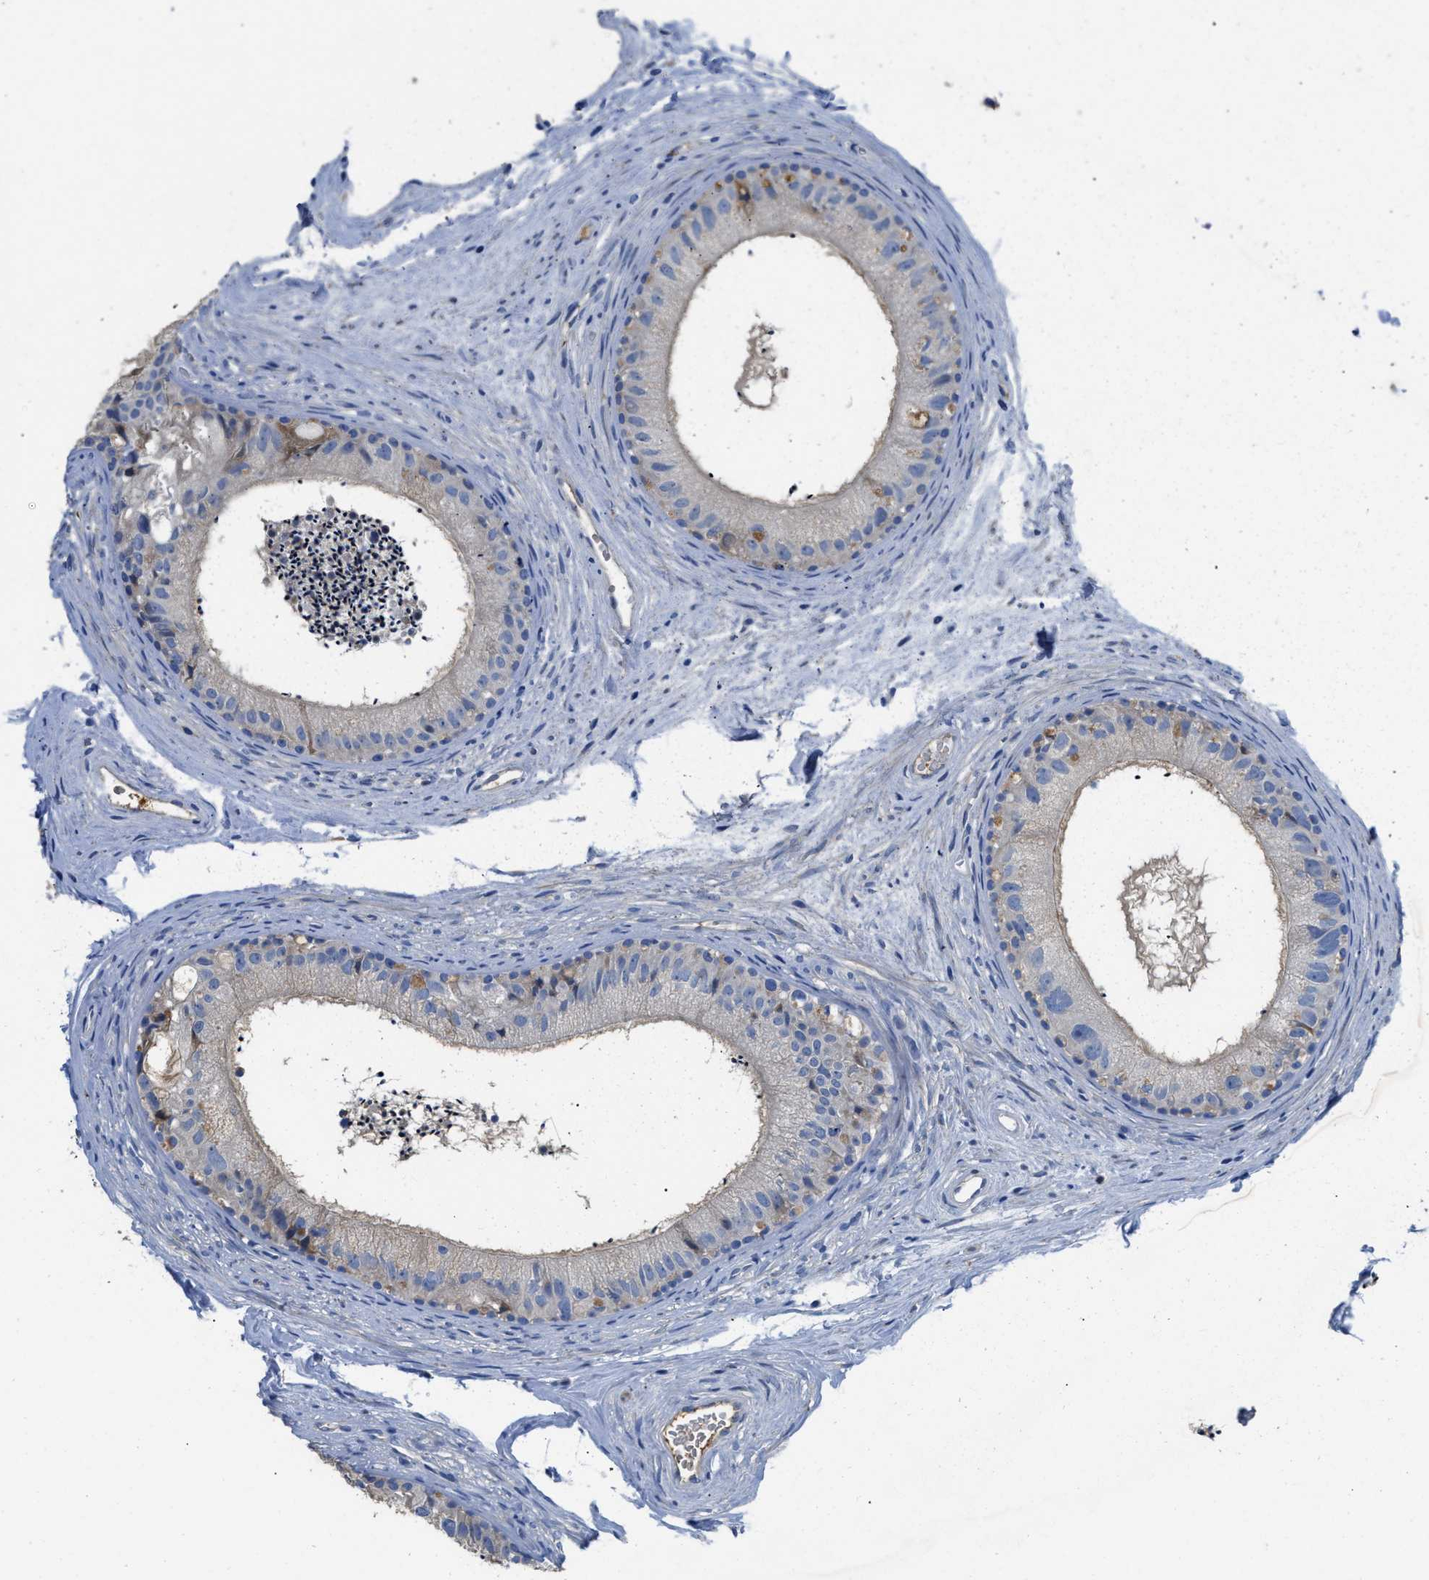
{"staining": {"intensity": "moderate", "quantity": "<25%", "location": "cytoplasmic/membranous"}, "tissue": "epididymis", "cell_type": "Glandular cells", "image_type": "normal", "snomed": [{"axis": "morphology", "description": "Normal tissue, NOS"}, {"axis": "topography", "description": "Epididymis"}], "caption": "DAB immunohistochemical staining of unremarkable epididymis shows moderate cytoplasmic/membranous protein positivity in about <25% of glandular cells. Immunohistochemistry stains the protein of interest in brown and the nuclei are stained blue.", "gene": "C1S", "patient": {"sex": "male", "age": 56}}